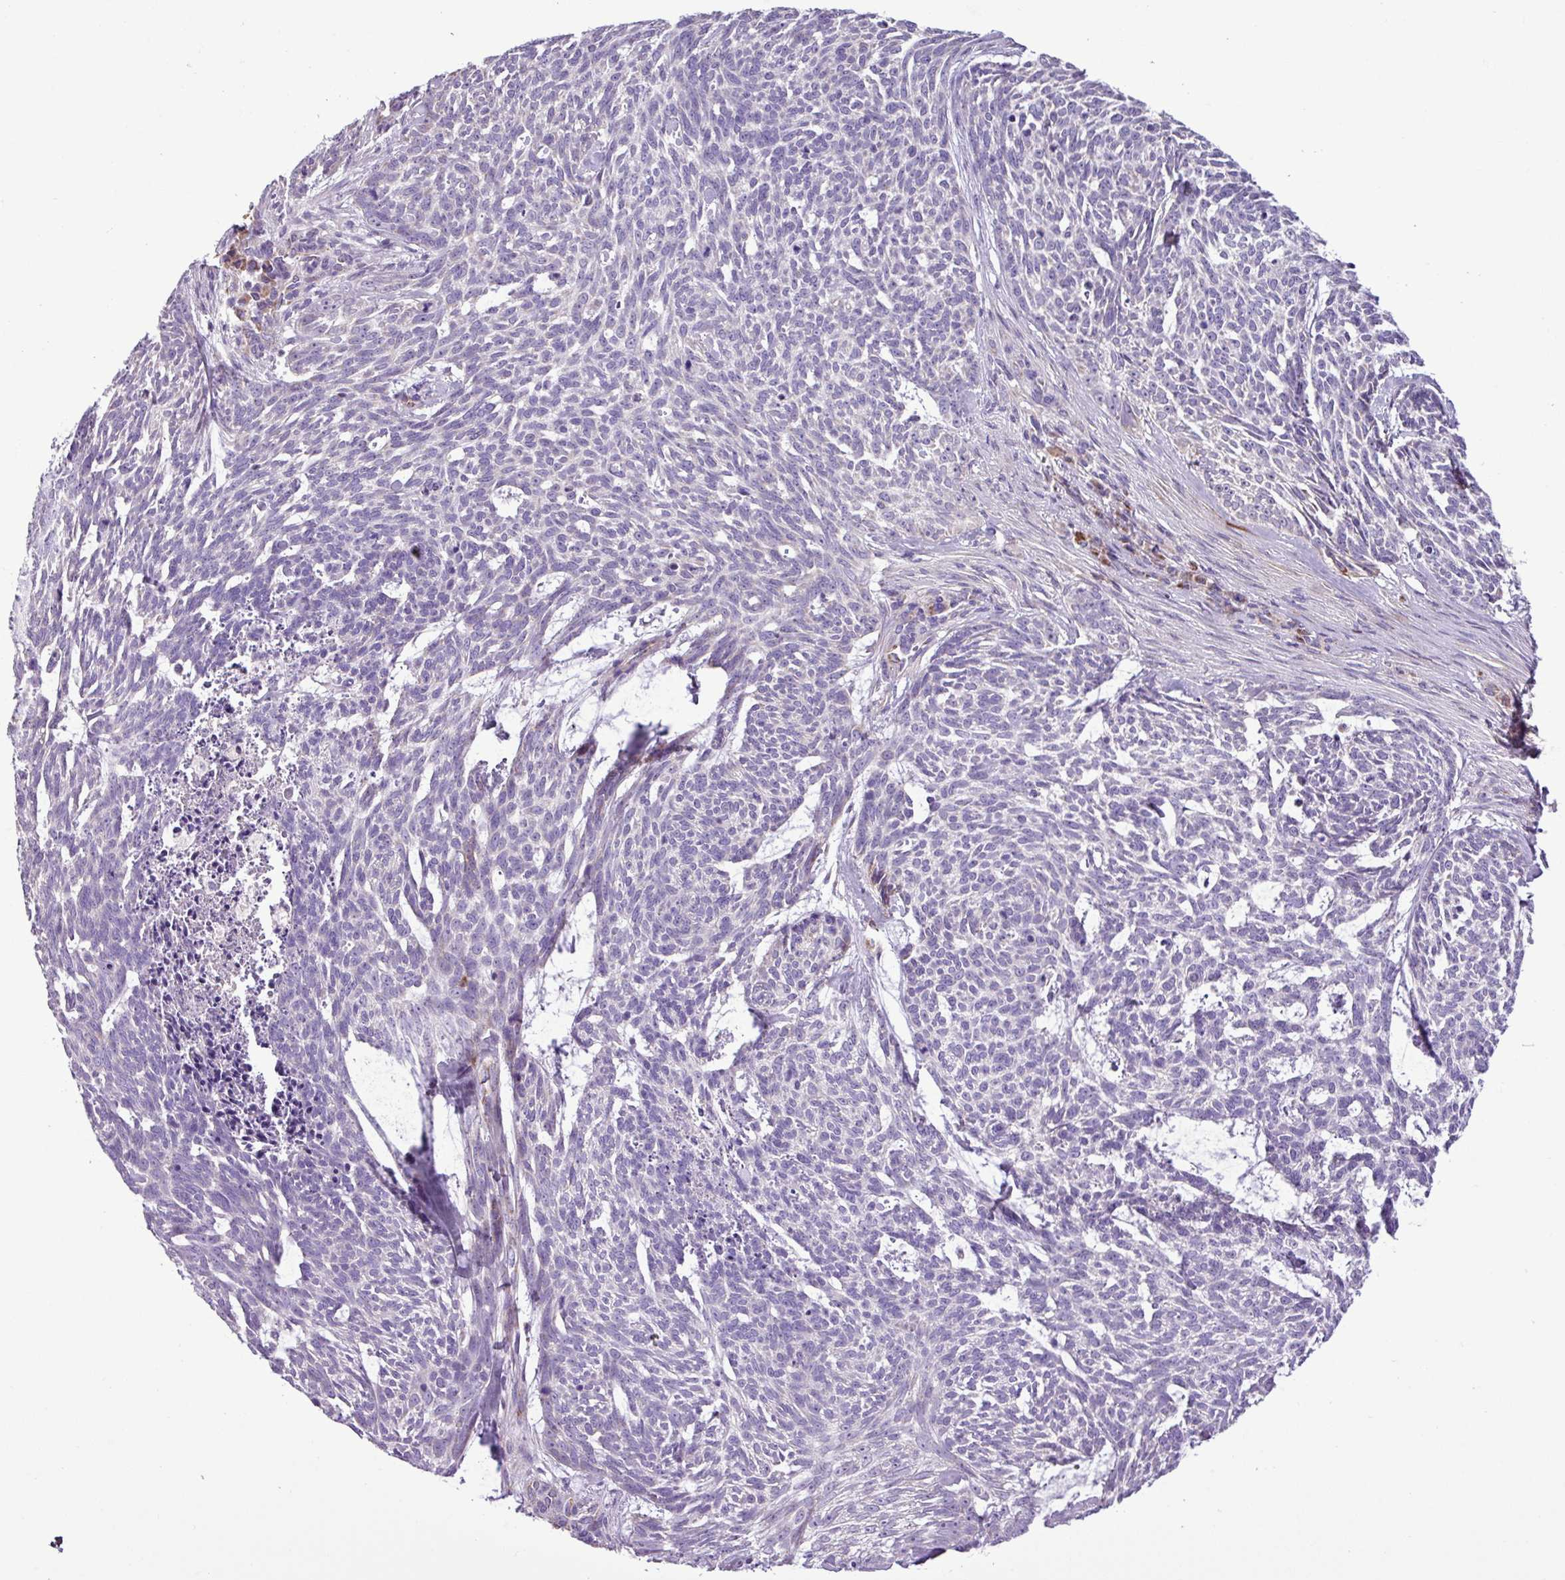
{"staining": {"intensity": "negative", "quantity": "none", "location": "none"}, "tissue": "skin cancer", "cell_type": "Tumor cells", "image_type": "cancer", "snomed": [{"axis": "morphology", "description": "Basal cell carcinoma"}, {"axis": "topography", "description": "Skin"}], "caption": "IHC of basal cell carcinoma (skin) demonstrates no staining in tumor cells.", "gene": "FAM183A", "patient": {"sex": "female", "age": 93}}